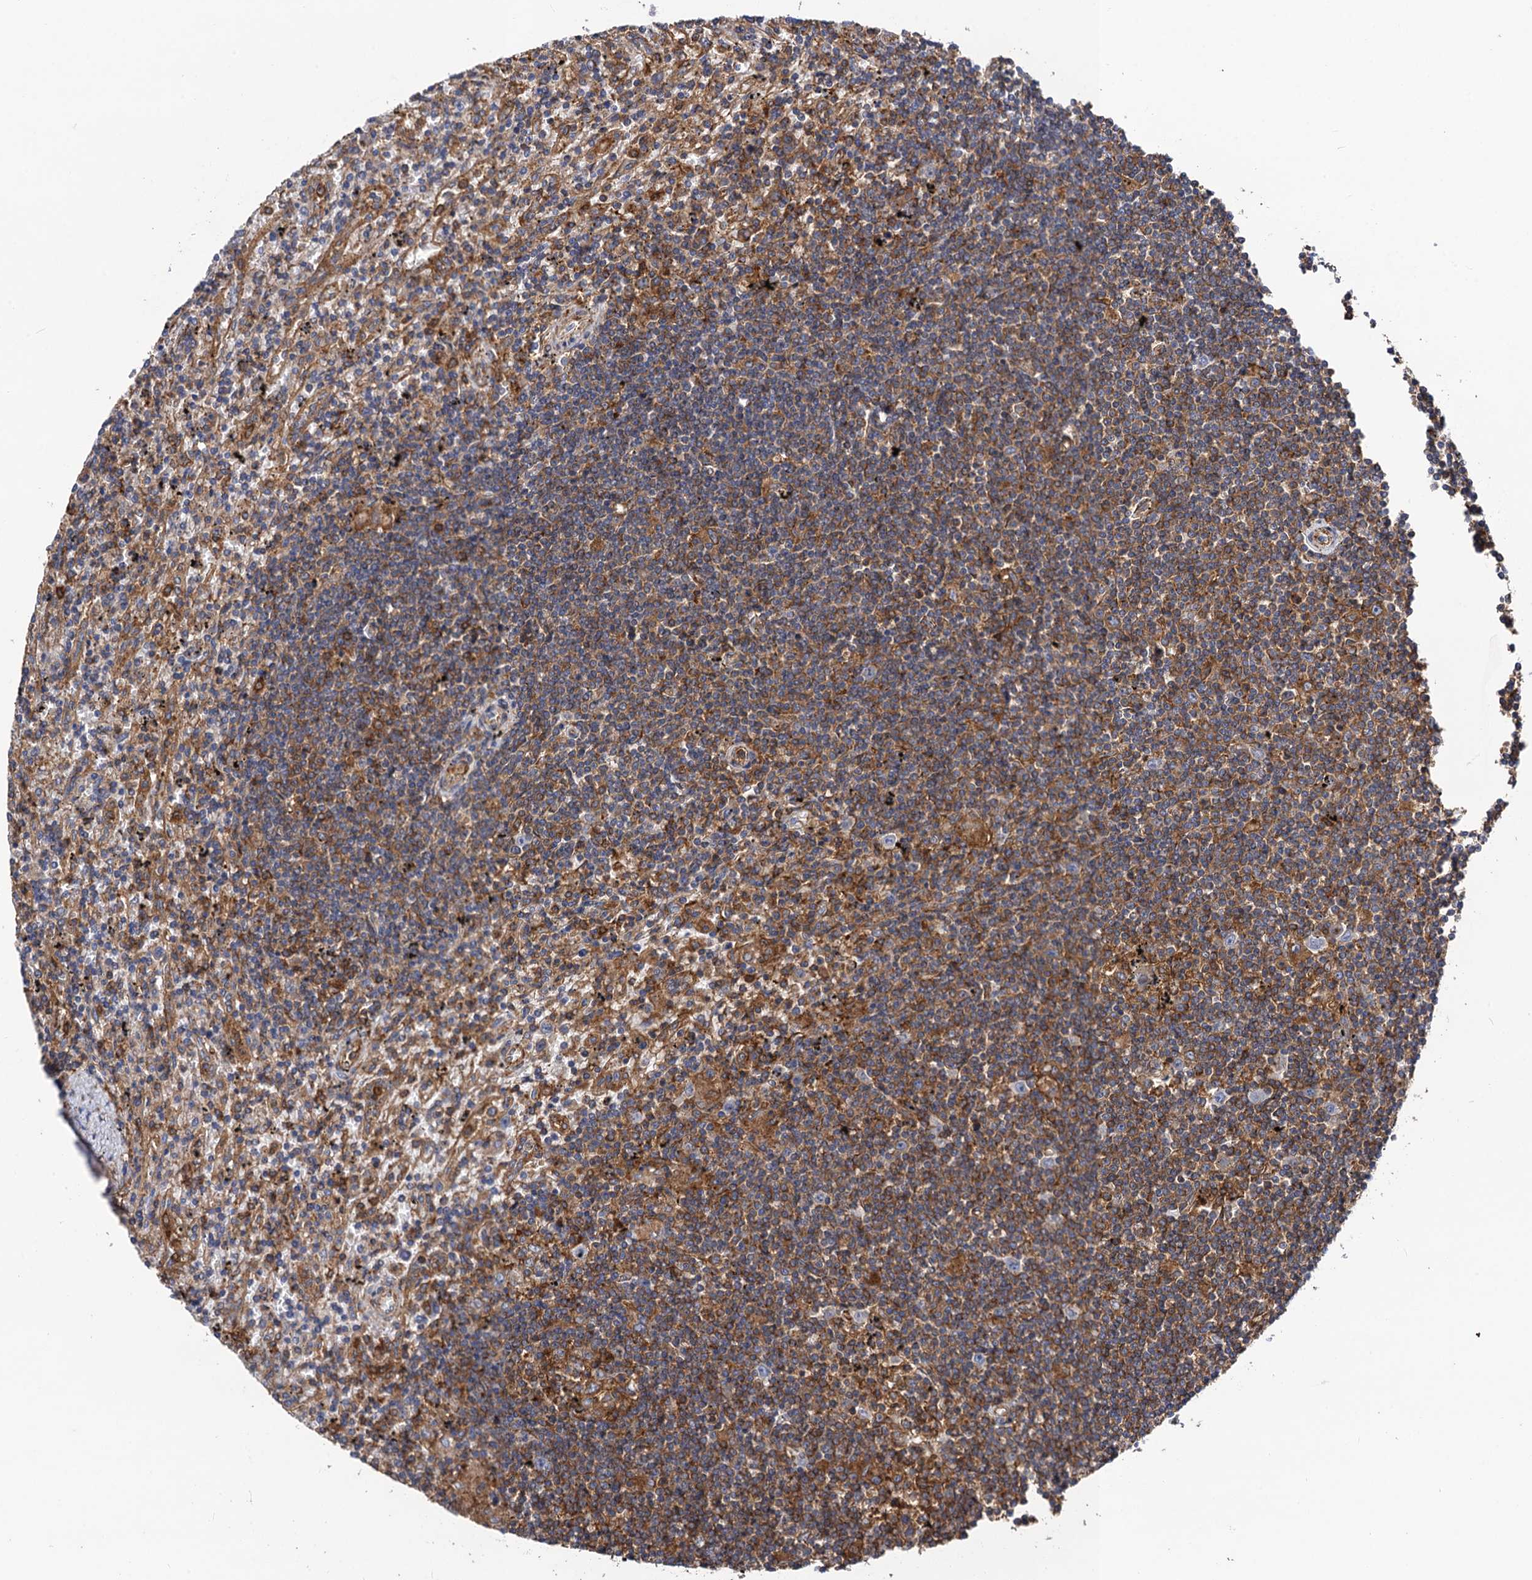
{"staining": {"intensity": "moderate", "quantity": ">75%", "location": "cytoplasmic/membranous"}, "tissue": "lymphoma", "cell_type": "Tumor cells", "image_type": "cancer", "snomed": [{"axis": "morphology", "description": "Malignant lymphoma, non-Hodgkin's type, Low grade"}, {"axis": "topography", "description": "Spleen"}], "caption": "Protein staining demonstrates moderate cytoplasmic/membranous expression in about >75% of tumor cells in lymphoma.", "gene": "DYDC1", "patient": {"sex": "male", "age": 76}}